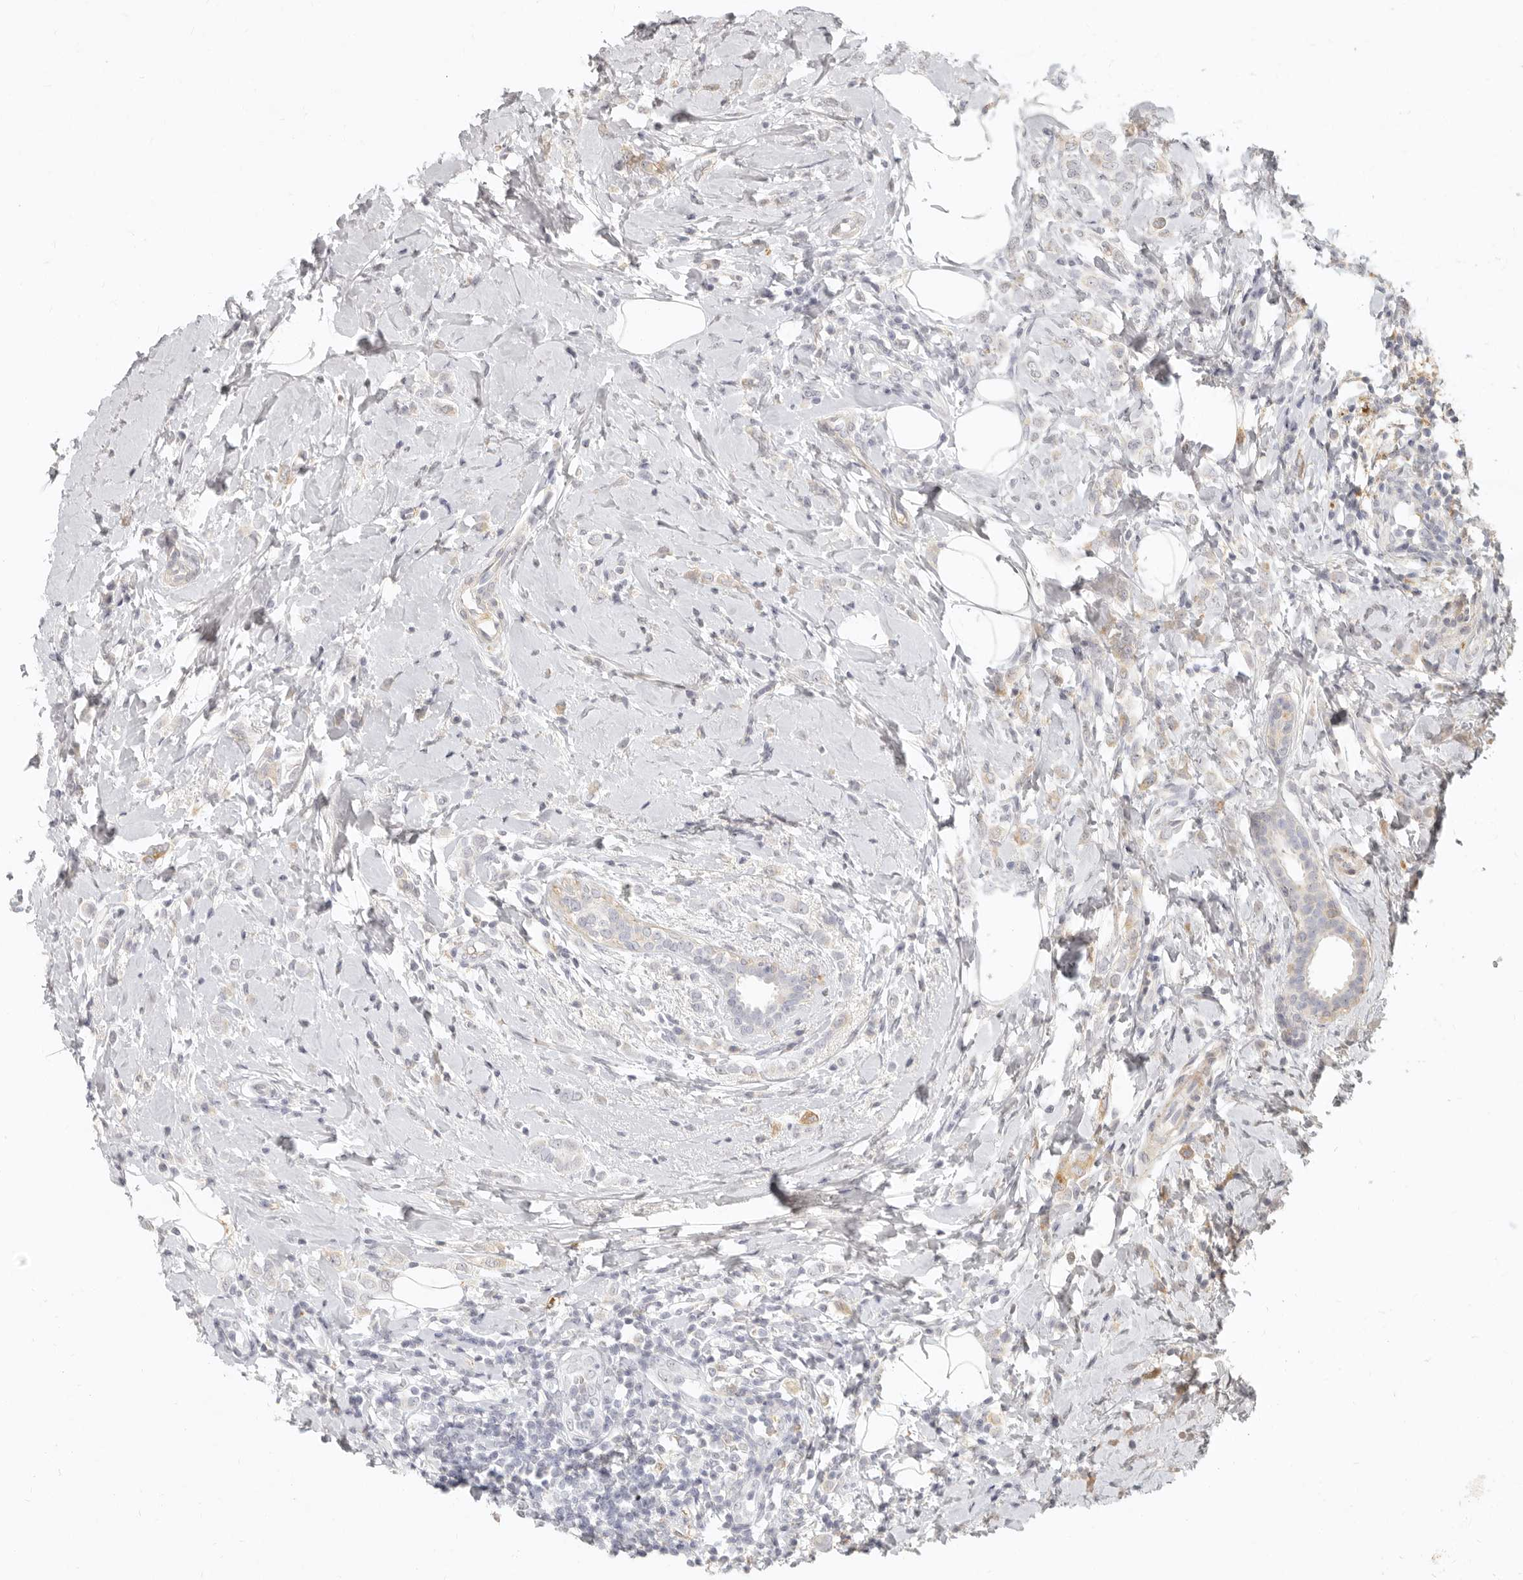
{"staining": {"intensity": "negative", "quantity": "none", "location": "none"}, "tissue": "breast cancer", "cell_type": "Tumor cells", "image_type": "cancer", "snomed": [{"axis": "morphology", "description": "Lobular carcinoma"}, {"axis": "topography", "description": "Breast"}], "caption": "The histopathology image displays no significant staining in tumor cells of lobular carcinoma (breast).", "gene": "NIBAN1", "patient": {"sex": "female", "age": 47}}